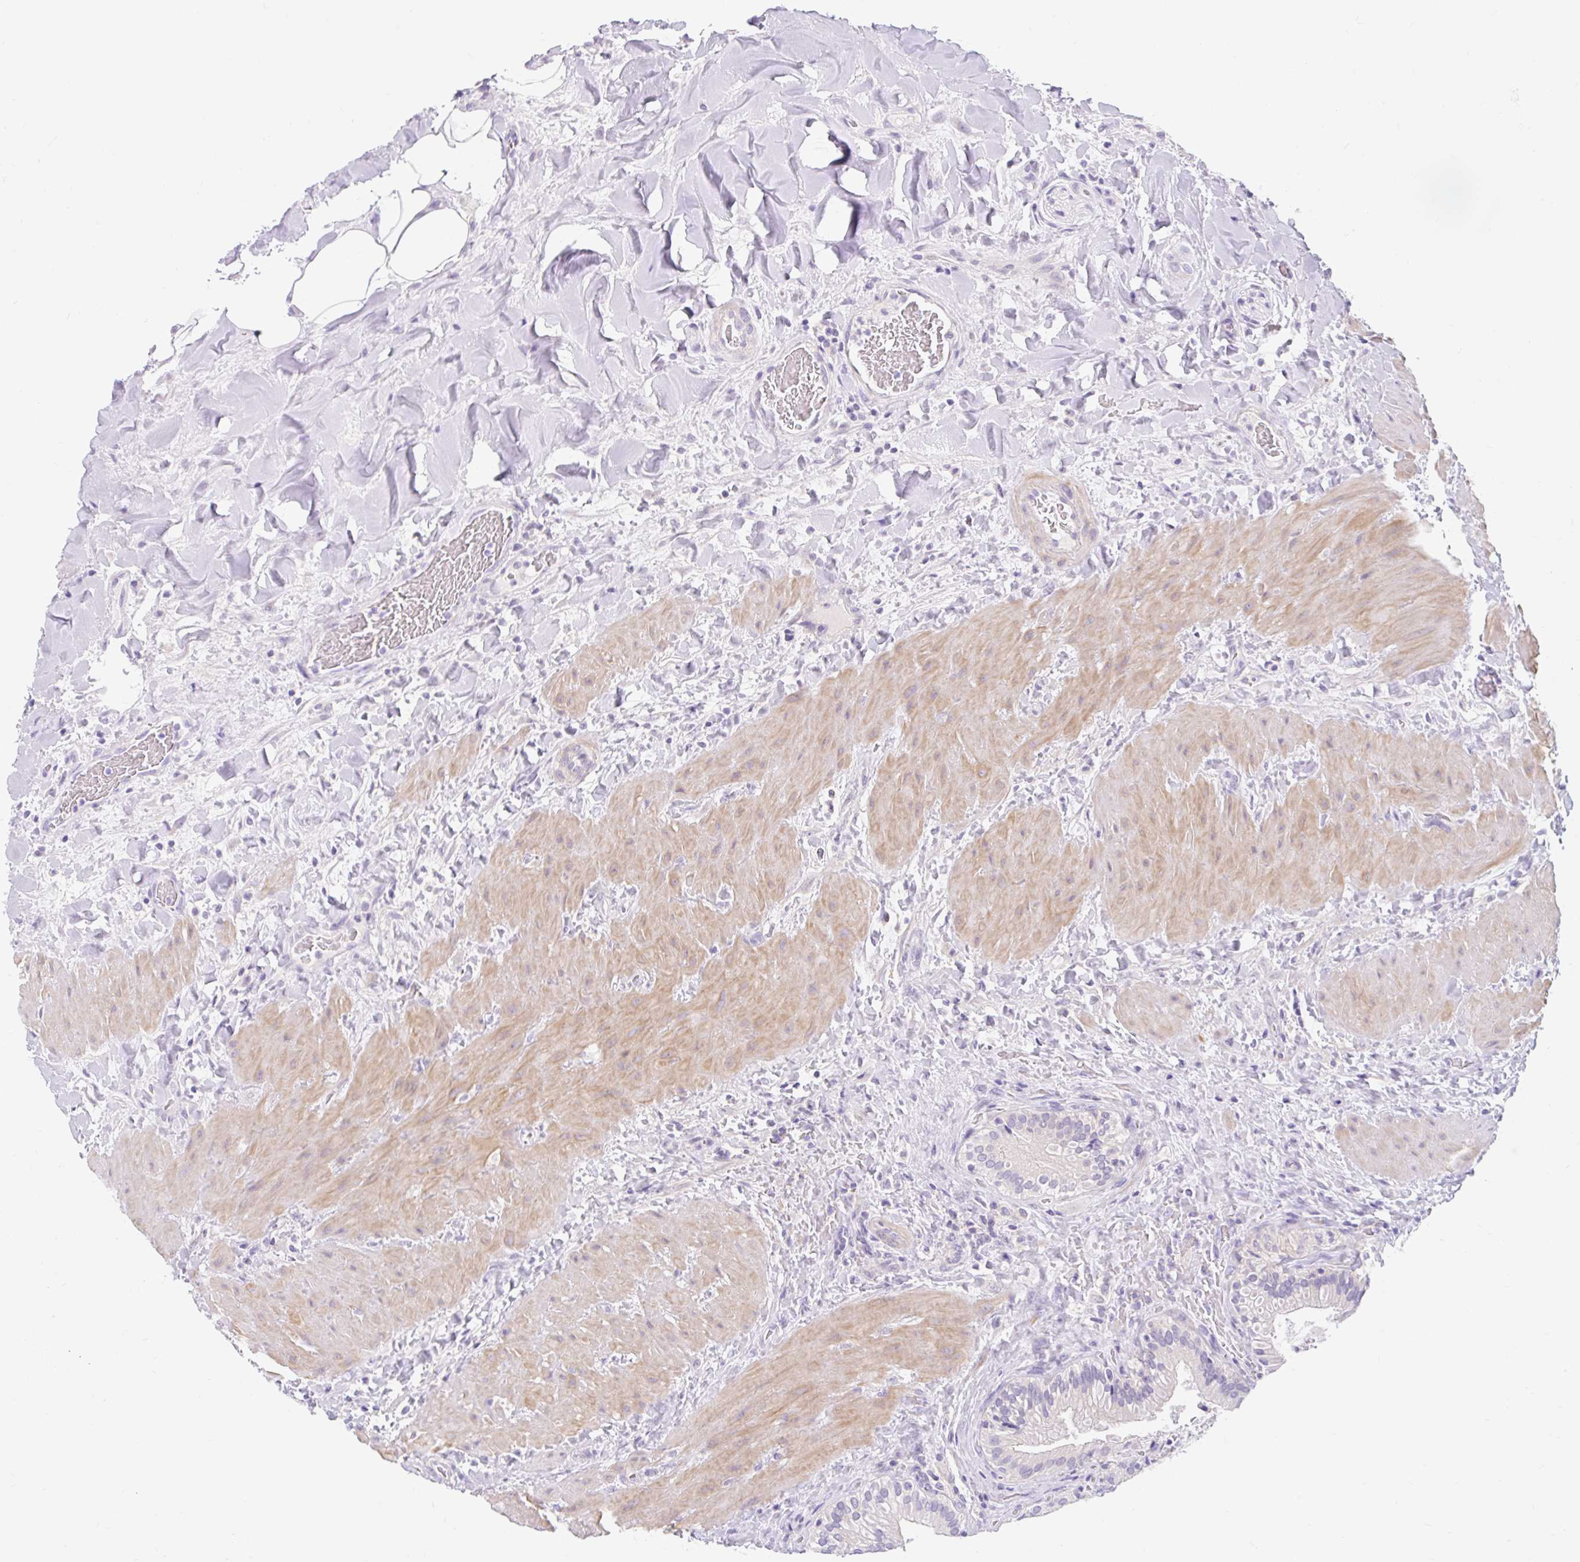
{"staining": {"intensity": "weak", "quantity": "<25%", "location": "cytoplasmic/membranous"}, "tissue": "gallbladder", "cell_type": "Glandular cells", "image_type": "normal", "snomed": [{"axis": "morphology", "description": "Normal tissue, NOS"}, {"axis": "topography", "description": "Gallbladder"}], "caption": "Gallbladder was stained to show a protein in brown. There is no significant staining in glandular cells. (Immunohistochemistry (ihc), brightfield microscopy, high magnification).", "gene": "SLC28A1", "patient": {"sex": "male", "age": 24}}